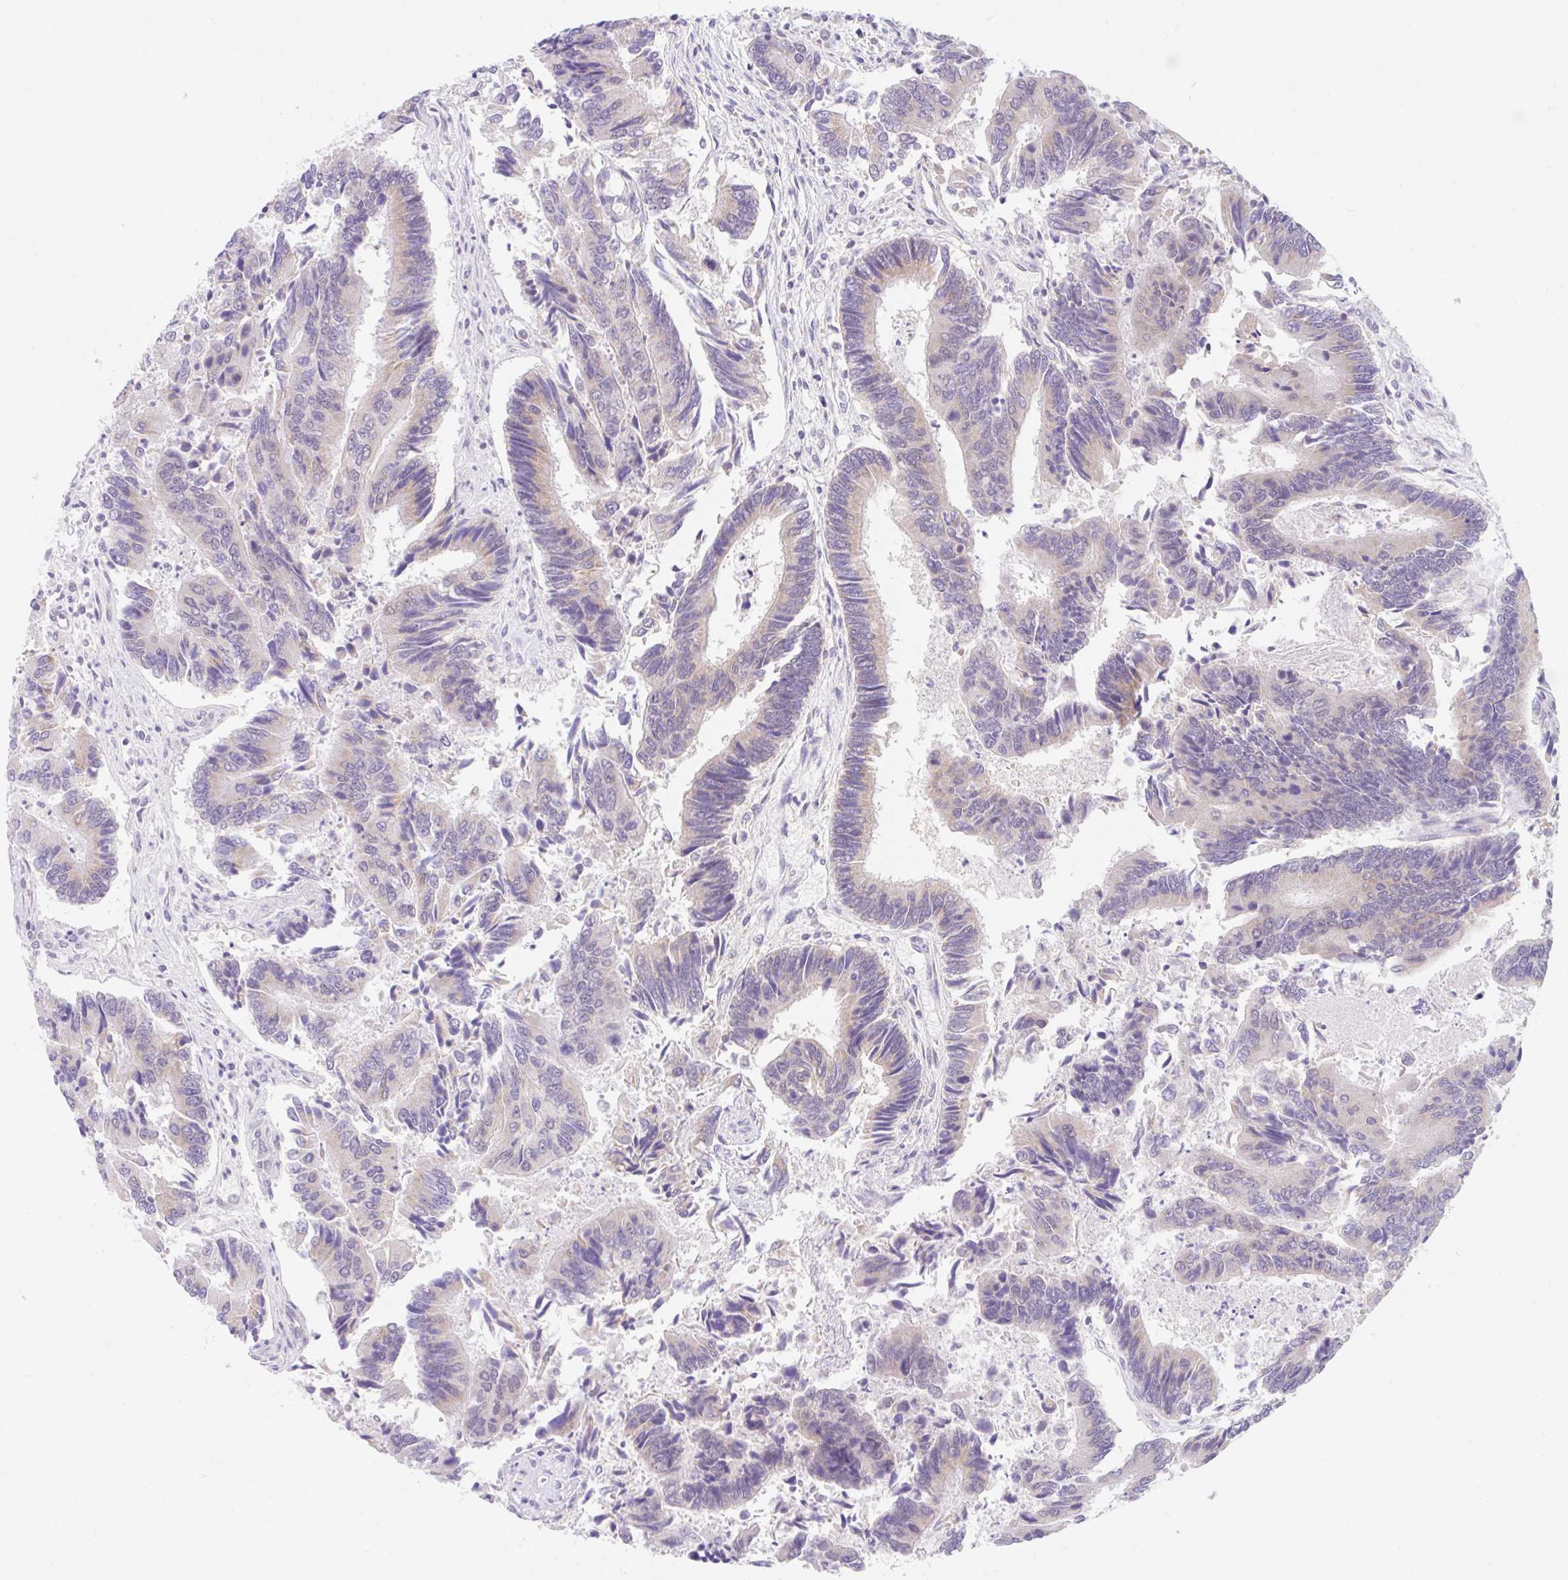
{"staining": {"intensity": "weak", "quantity": "<25%", "location": "cytoplasmic/membranous"}, "tissue": "colorectal cancer", "cell_type": "Tumor cells", "image_type": "cancer", "snomed": [{"axis": "morphology", "description": "Adenocarcinoma, NOS"}, {"axis": "topography", "description": "Colon"}], "caption": "High power microscopy photomicrograph of an immunohistochemistry (IHC) image of colorectal cancer (adenocarcinoma), revealing no significant positivity in tumor cells.", "gene": "ITPK1", "patient": {"sex": "female", "age": 67}}